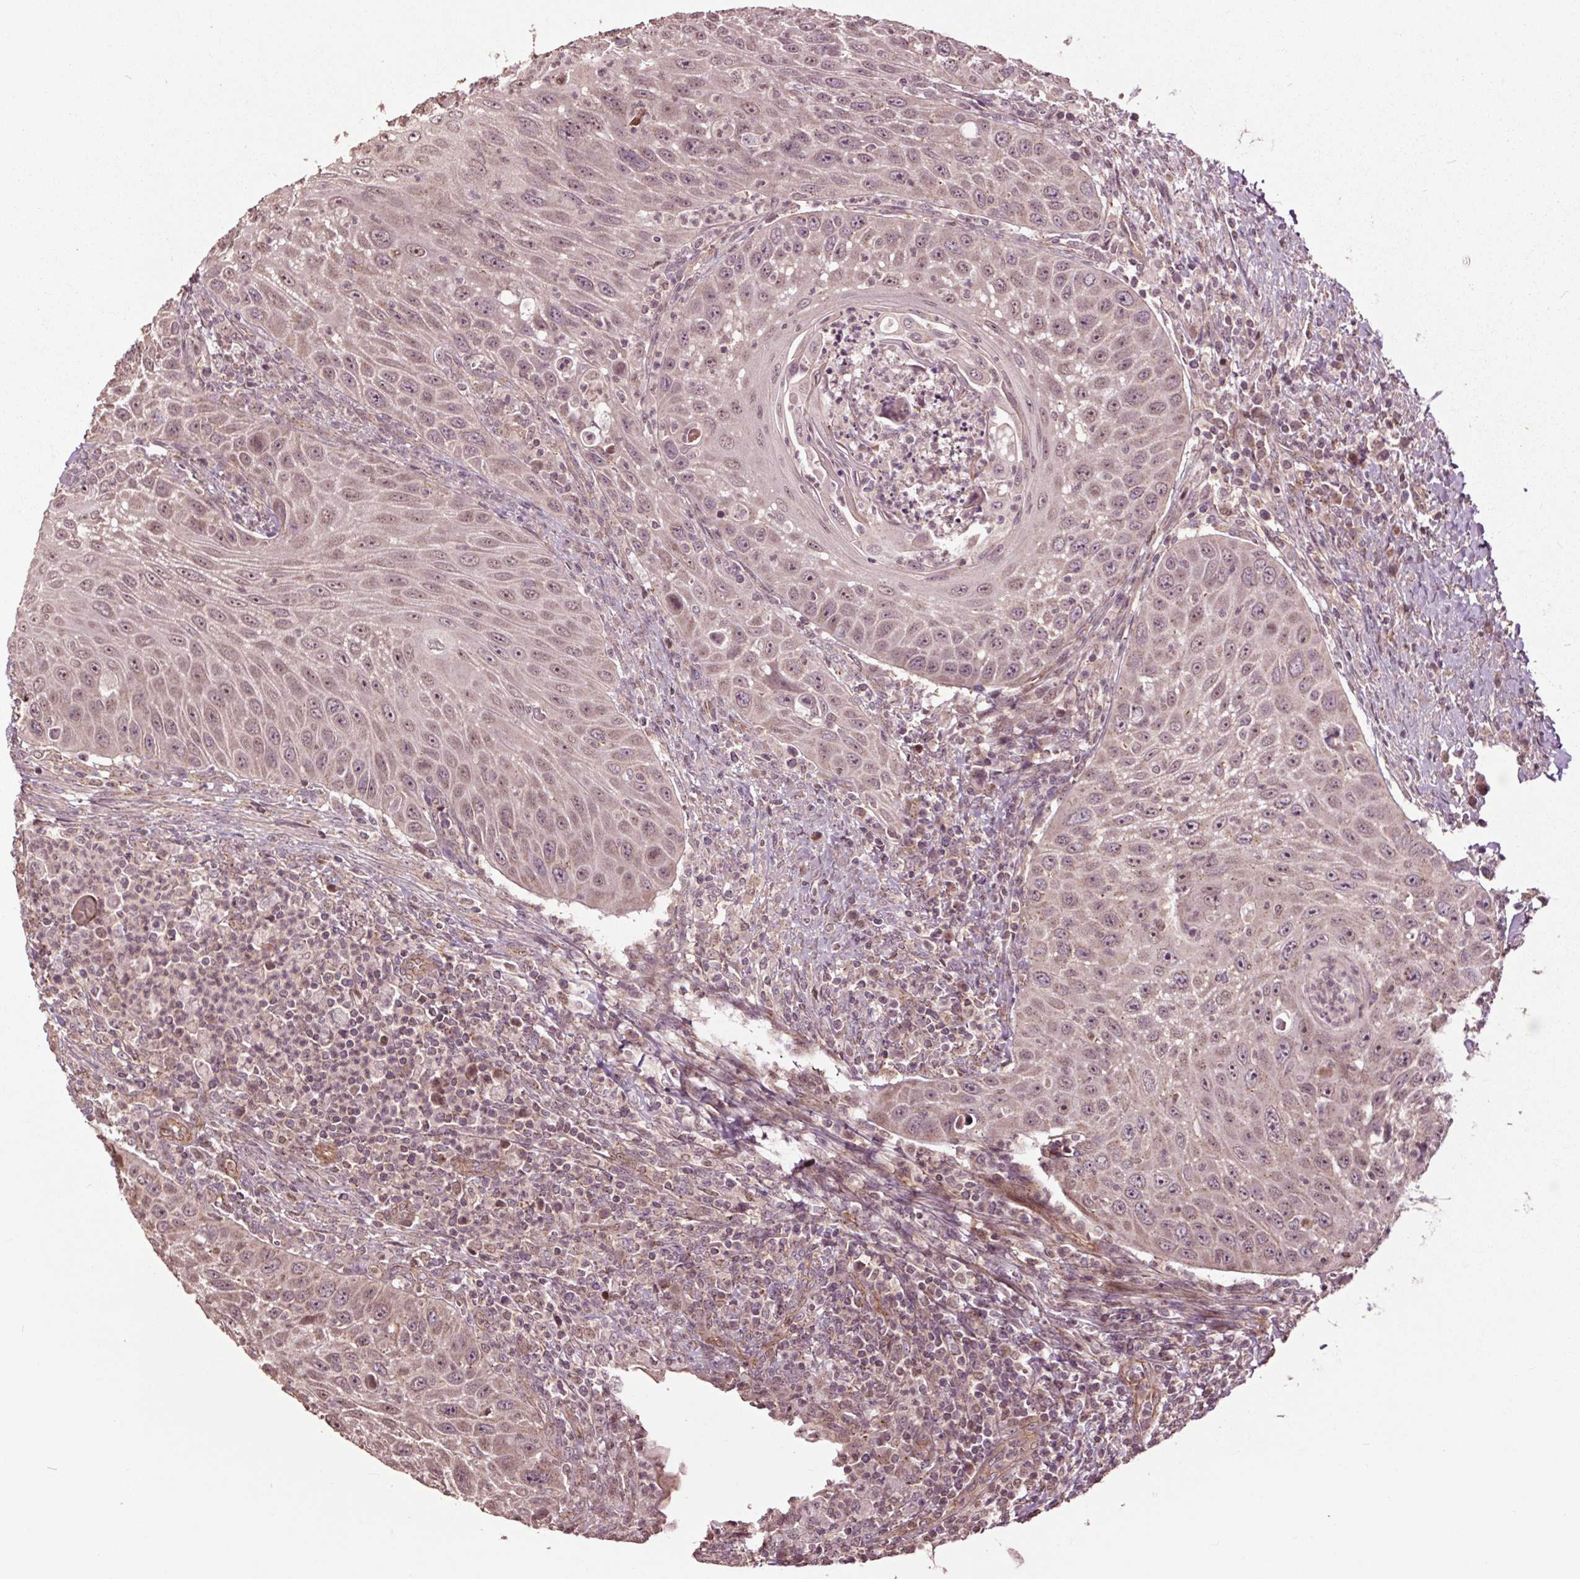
{"staining": {"intensity": "weak", "quantity": ">75%", "location": "nuclear"}, "tissue": "head and neck cancer", "cell_type": "Tumor cells", "image_type": "cancer", "snomed": [{"axis": "morphology", "description": "Squamous cell carcinoma, NOS"}, {"axis": "topography", "description": "Head-Neck"}], "caption": "The photomicrograph demonstrates staining of head and neck cancer (squamous cell carcinoma), revealing weak nuclear protein staining (brown color) within tumor cells. (Brightfield microscopy of DAB IHC at high magnification).", "gene": "CEP95", "patient": {"sex": "male", "age": 69}}